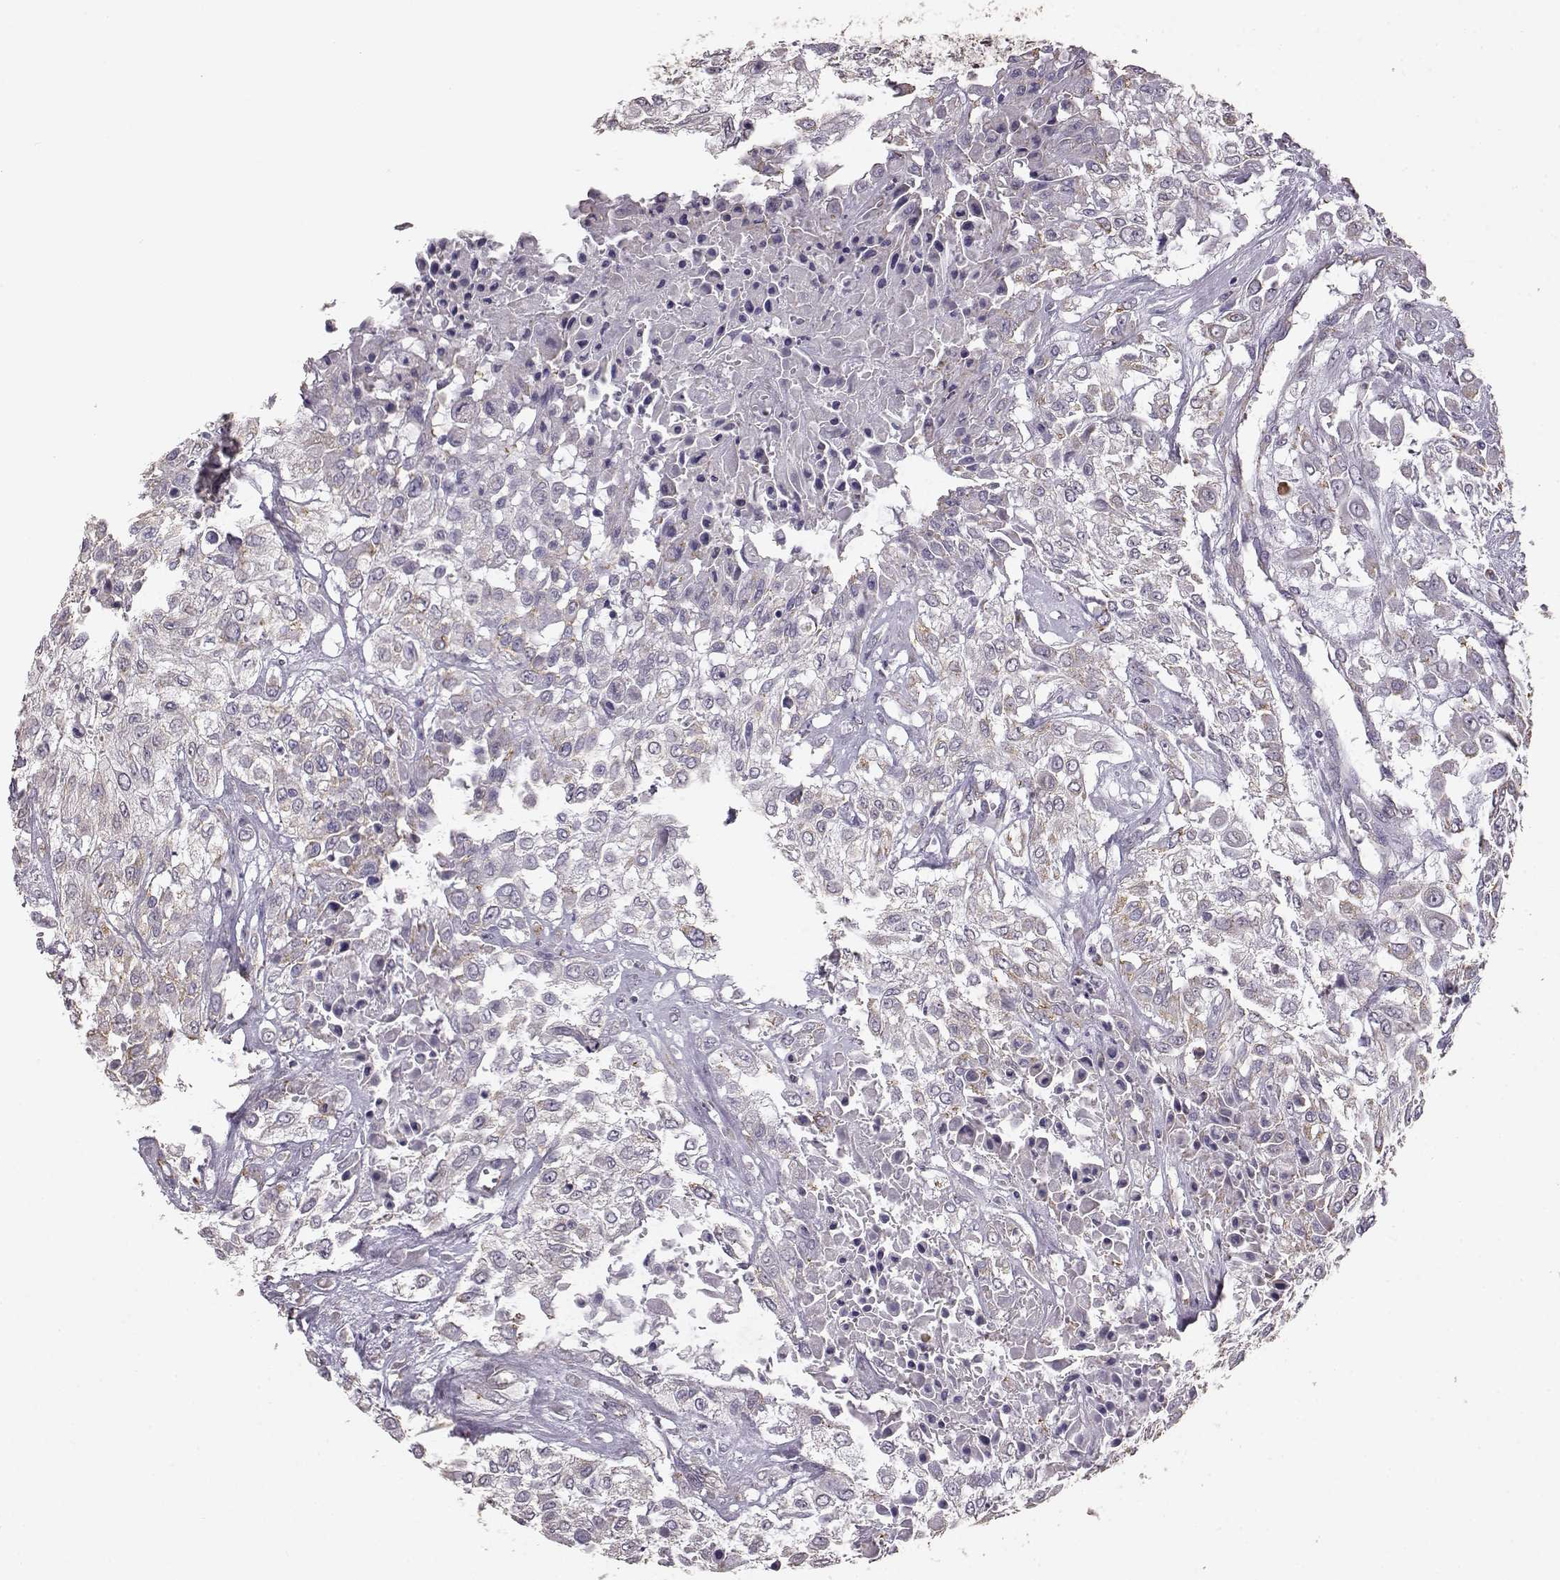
{"staining": {"intensity": "negative", "quantity": "none", "location": "none"}, "tissue": "urothelial cancer", "cell_type": "Tumor cells", "image_type": "cancer", "snomed": [{"axis": "morphology", "description": "Urothelial carcinoma, High grade"}, {"axis": "topography", "description": "Urinary bladder"}], "caption": "Urothelial cancer was stained to show a protein in brown. There is no significant positivity in tumor cells.", "gene": "GABRG3", "patient": {"sex": "male", "age": 57}}